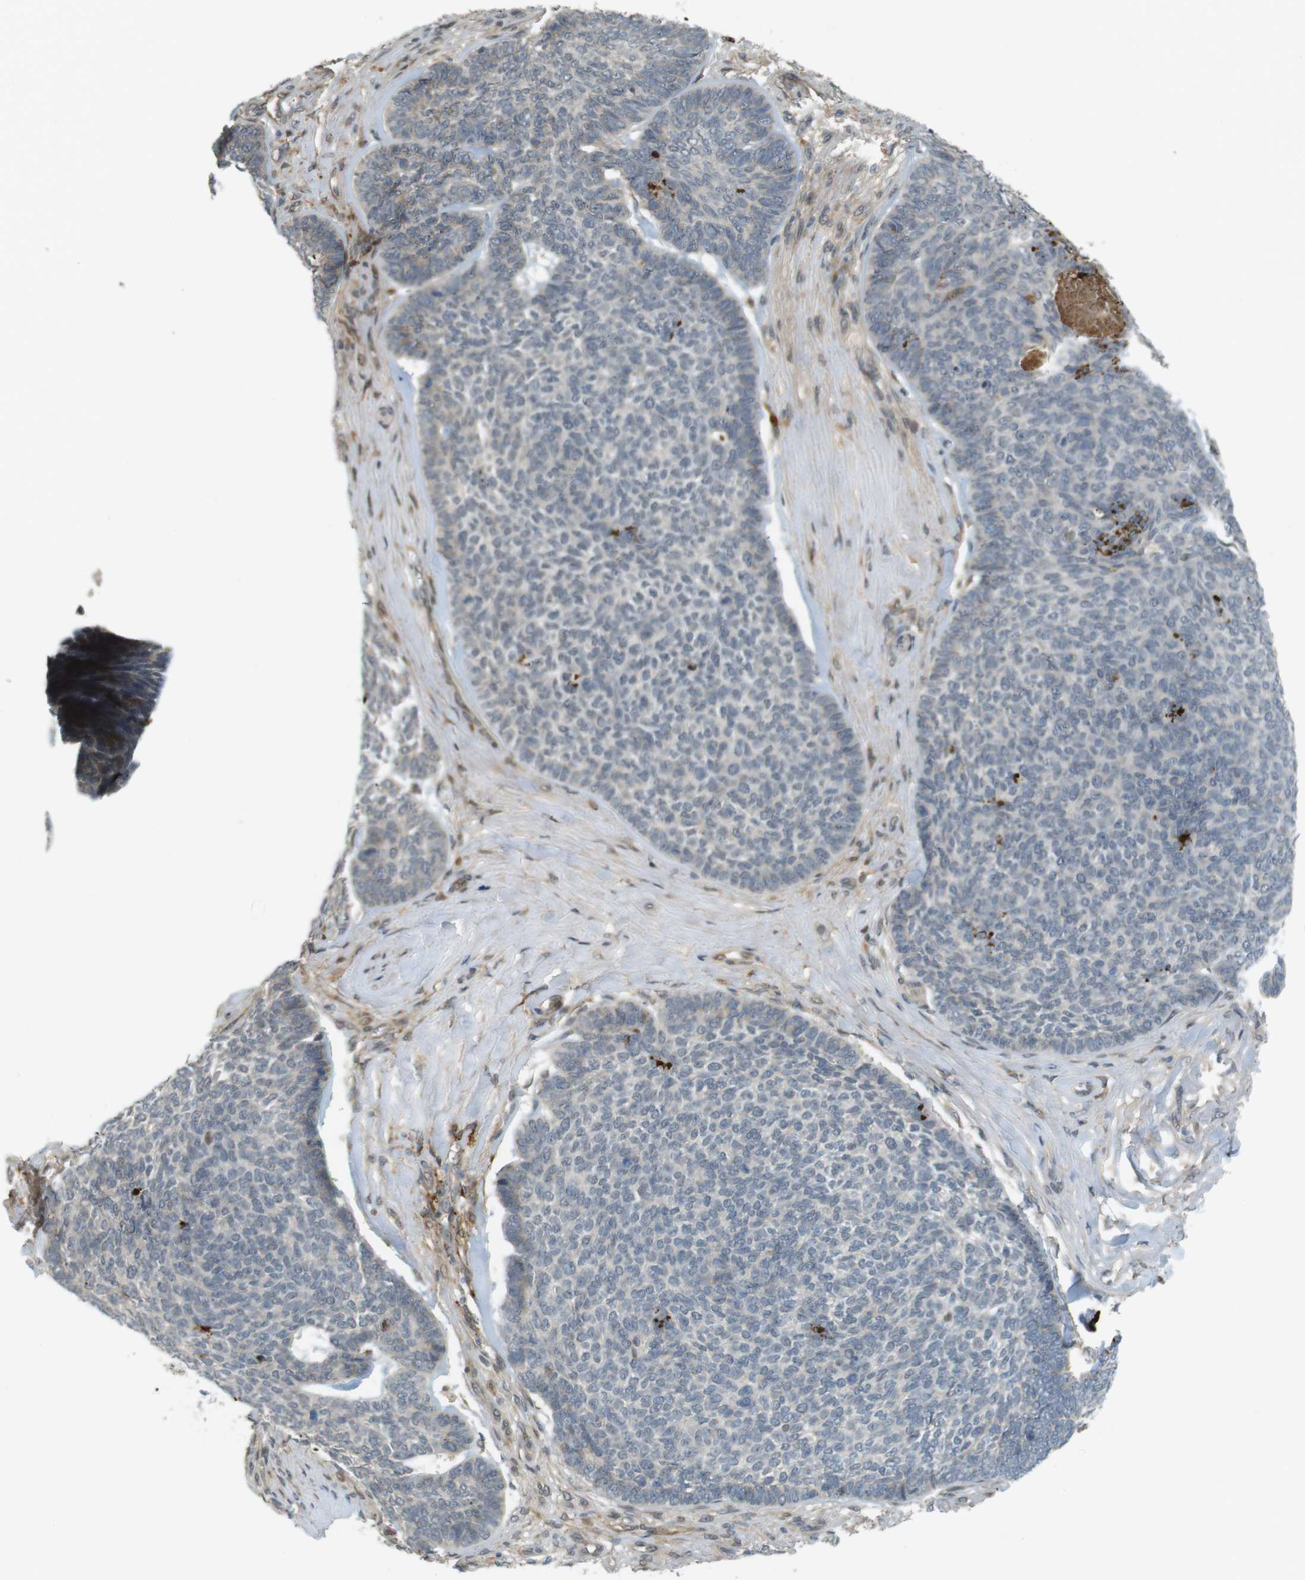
{"staining": {"intensity": "negative", "quantity": "none", "location": "none"}, "tissue": "skin cancer", "cell_type": "Tumor cells", "image_type": "cancer", "snomed": [{"axis": "morphology", "description": "Basal cell carcinoma"}, {"axis": "topography", "description": "Skin"}], "caption": "IHC of human basal cell carcinoma (skin) exhibits no staining in tumor cells.", "gene": "TSPAN9", "patient": {"sex": "male", "age": 84}}